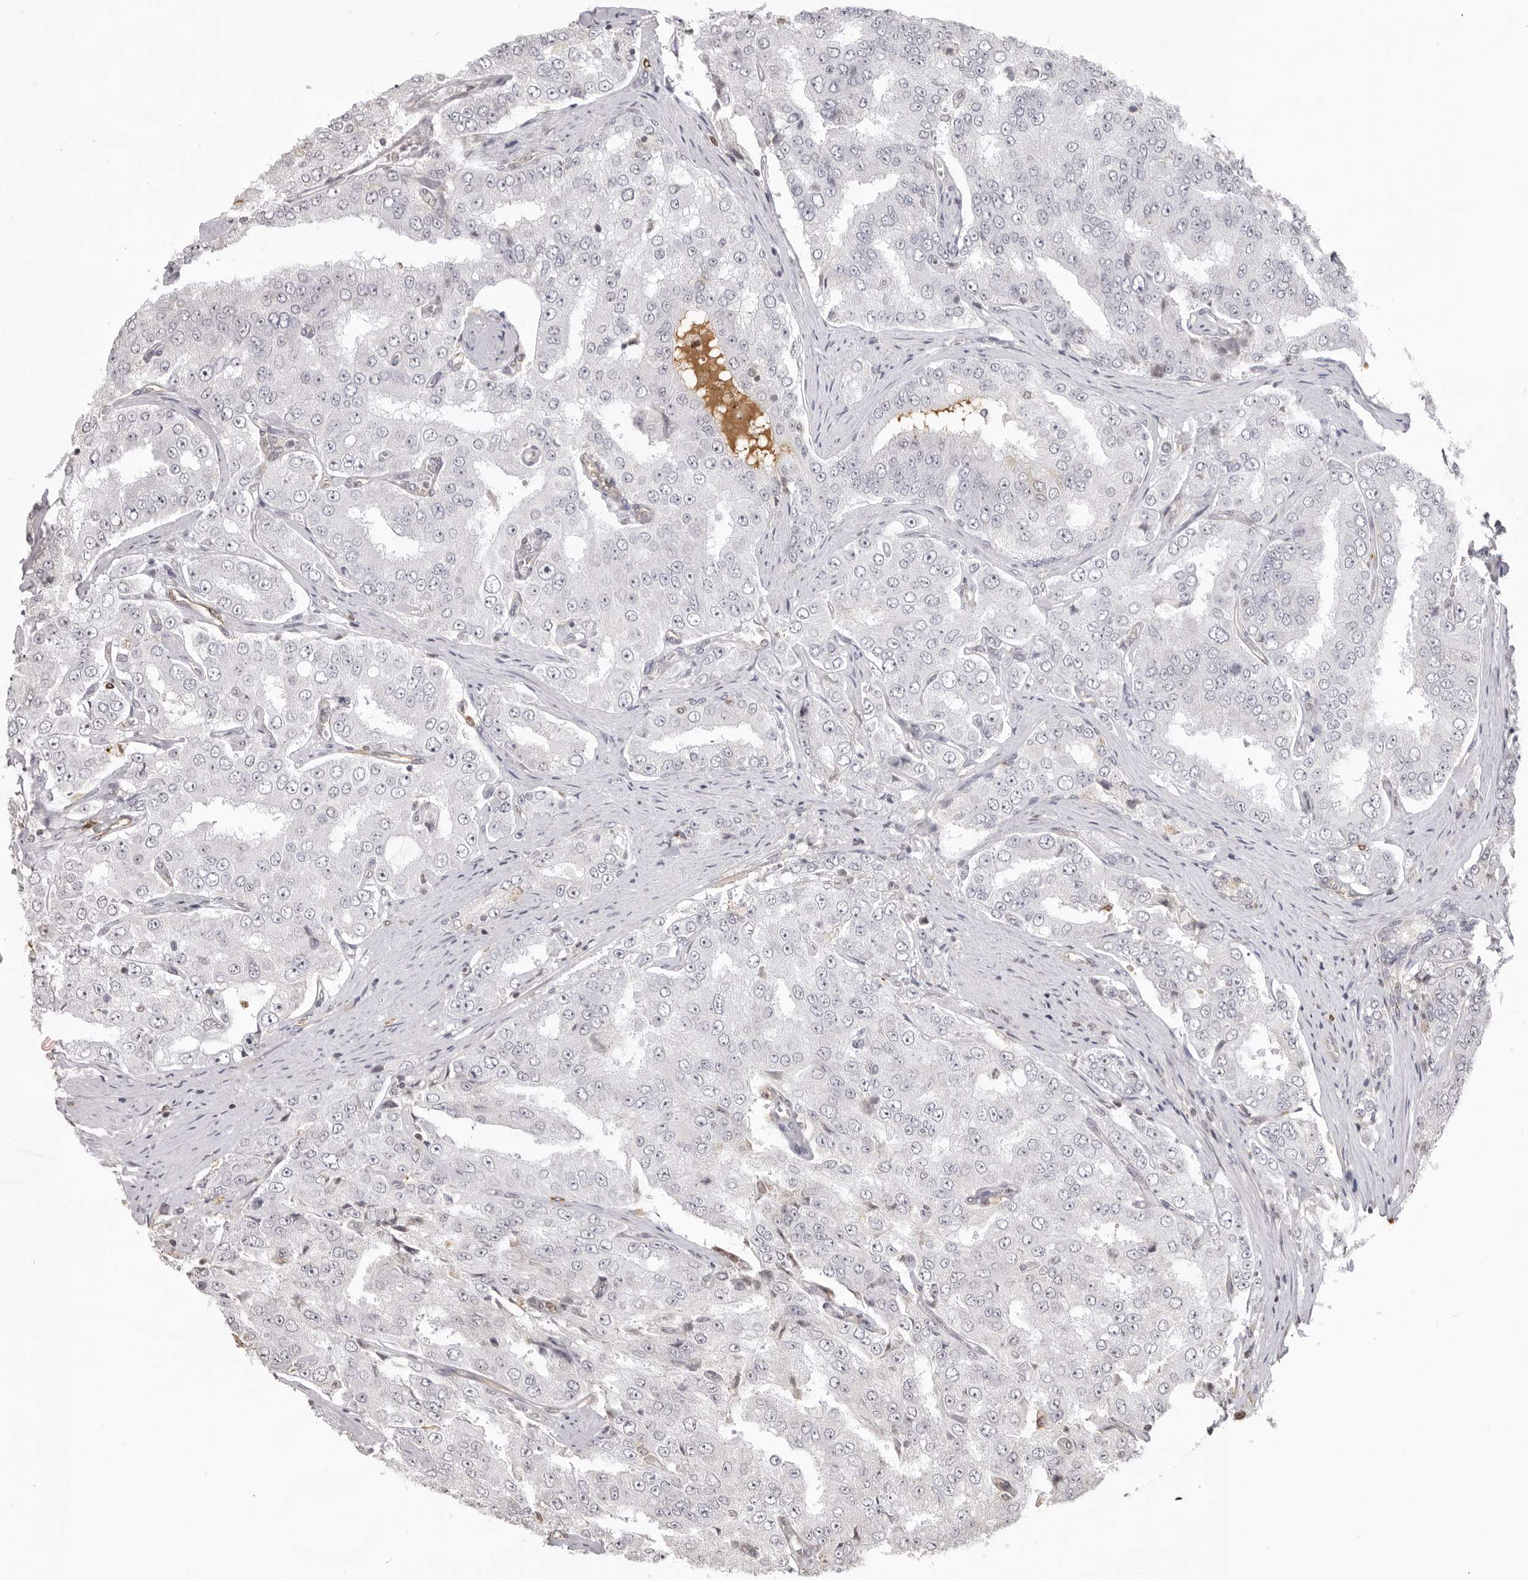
{"staining": {"intensity": "negative", "quantity": "none", "location": "none"}, "tissue": "prostate cancer", "cell_type": "Tumor cells", "image_type": "cancer", "snomed": [{"axis": "morphology", "description": "Adenocarcinoma, High grade"}, {"axis": "topography", "description": "Prostate"}], "caption": "The IHC micrograph has no significant positivity in tumor cells of prostate cancer (adenocarcinoma (high-grade)) tissue.", "gene": "DYNLT5", "patient": {"sex": "male", "age": 58}}